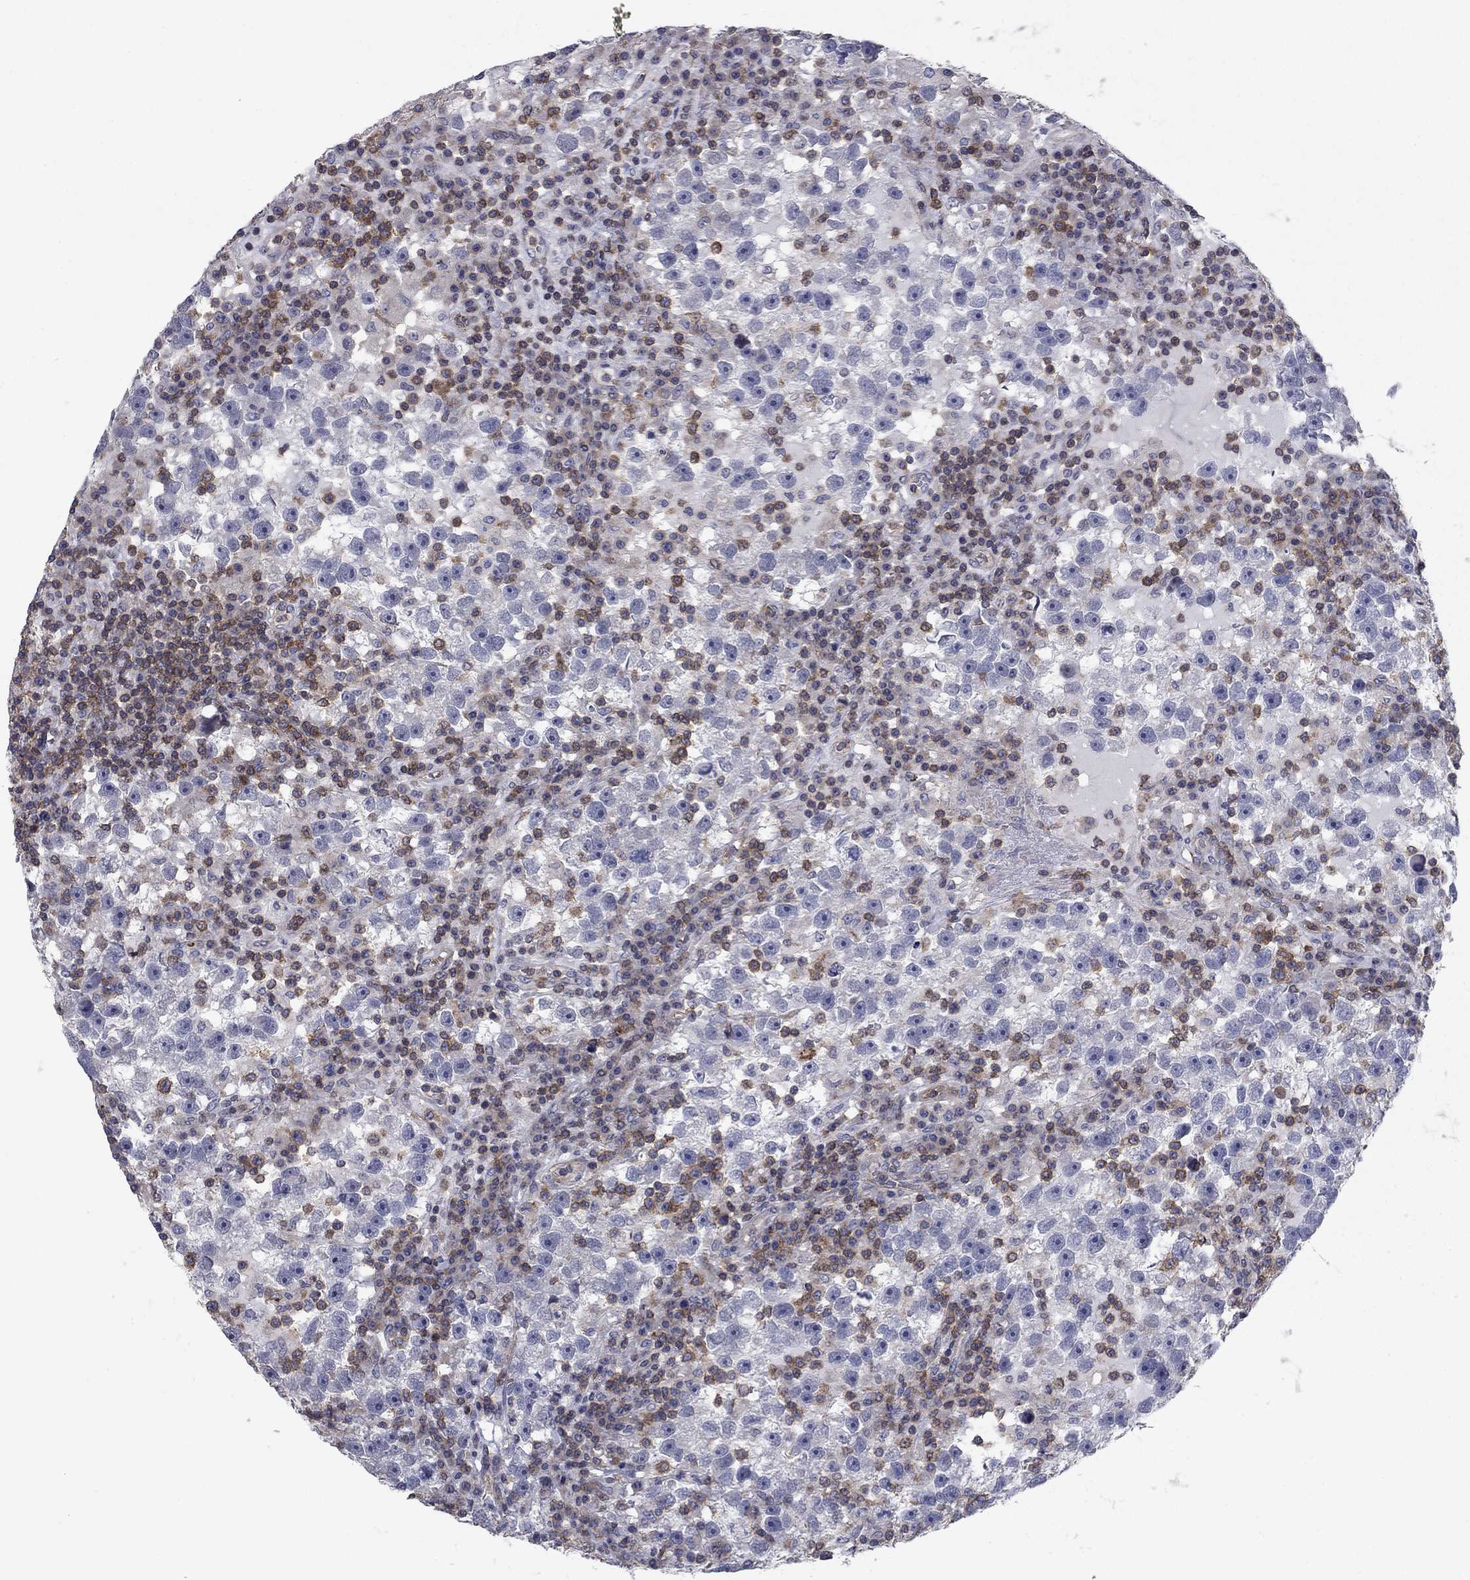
{"staining": {"intensity": "negative", "quantity": "none", "location": "none"}, "tissue": "testis cancer", "cell_type": "Tumor cells", "image_type": "cancer", "snomed": [{"axis": "morphology", "description": "Seminoma, NOS"}, {"axis": "topography", "description": "Testis"}], "caption": "High magnification brightfield microscopy of seminoma (testis) stained with DAB (brown) and counterstained with hematoxylin (blue): tumor cells show no significant positivity.", "gene": "PSD4", "patient": {"sex": "male", "age": 47}}